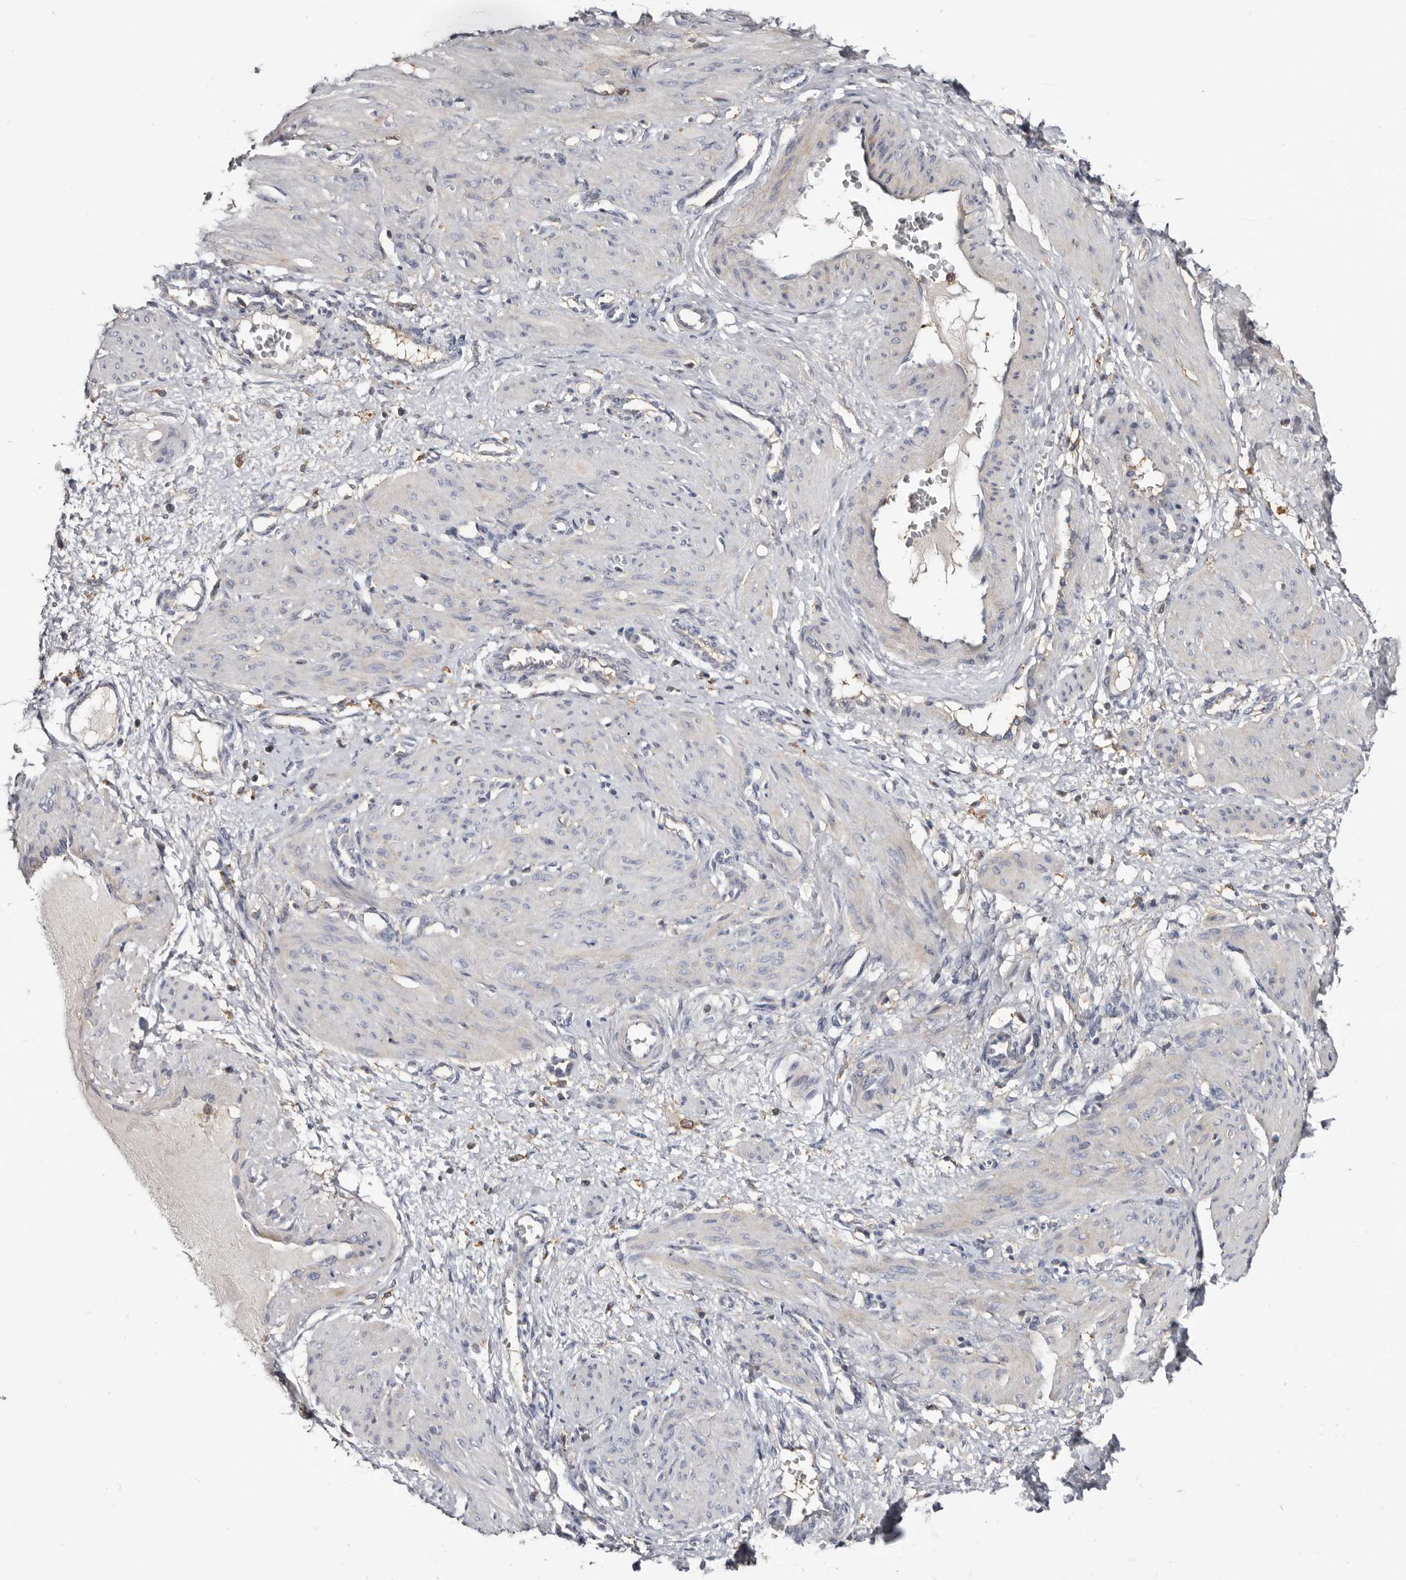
{"staining": {"intensity": "weak", "quantity": "<25%", "location": "cytoplasmic/membranous"}, "tissue": "smooth muscle", "cell_type": "Smooth muscle cells", "image_type": "normal", "snomed": [{"axis": "morphology", "description": "Normal tissue, NOS"}, {"axis": "topography", "description": "Endometrium"}], "caption": "High magnification brightfield microscopy of unremarkable smooth muscle stained with DAB (3,3'-diaminobenzidine) (brown) and counterstained with hematoxylin (blue): smooth muscle cells show no significant expression. (DAB immunohistochemistry, high magnification).", "gene": "KIF26B", "patient": {"sex": "female", "age": 33}}